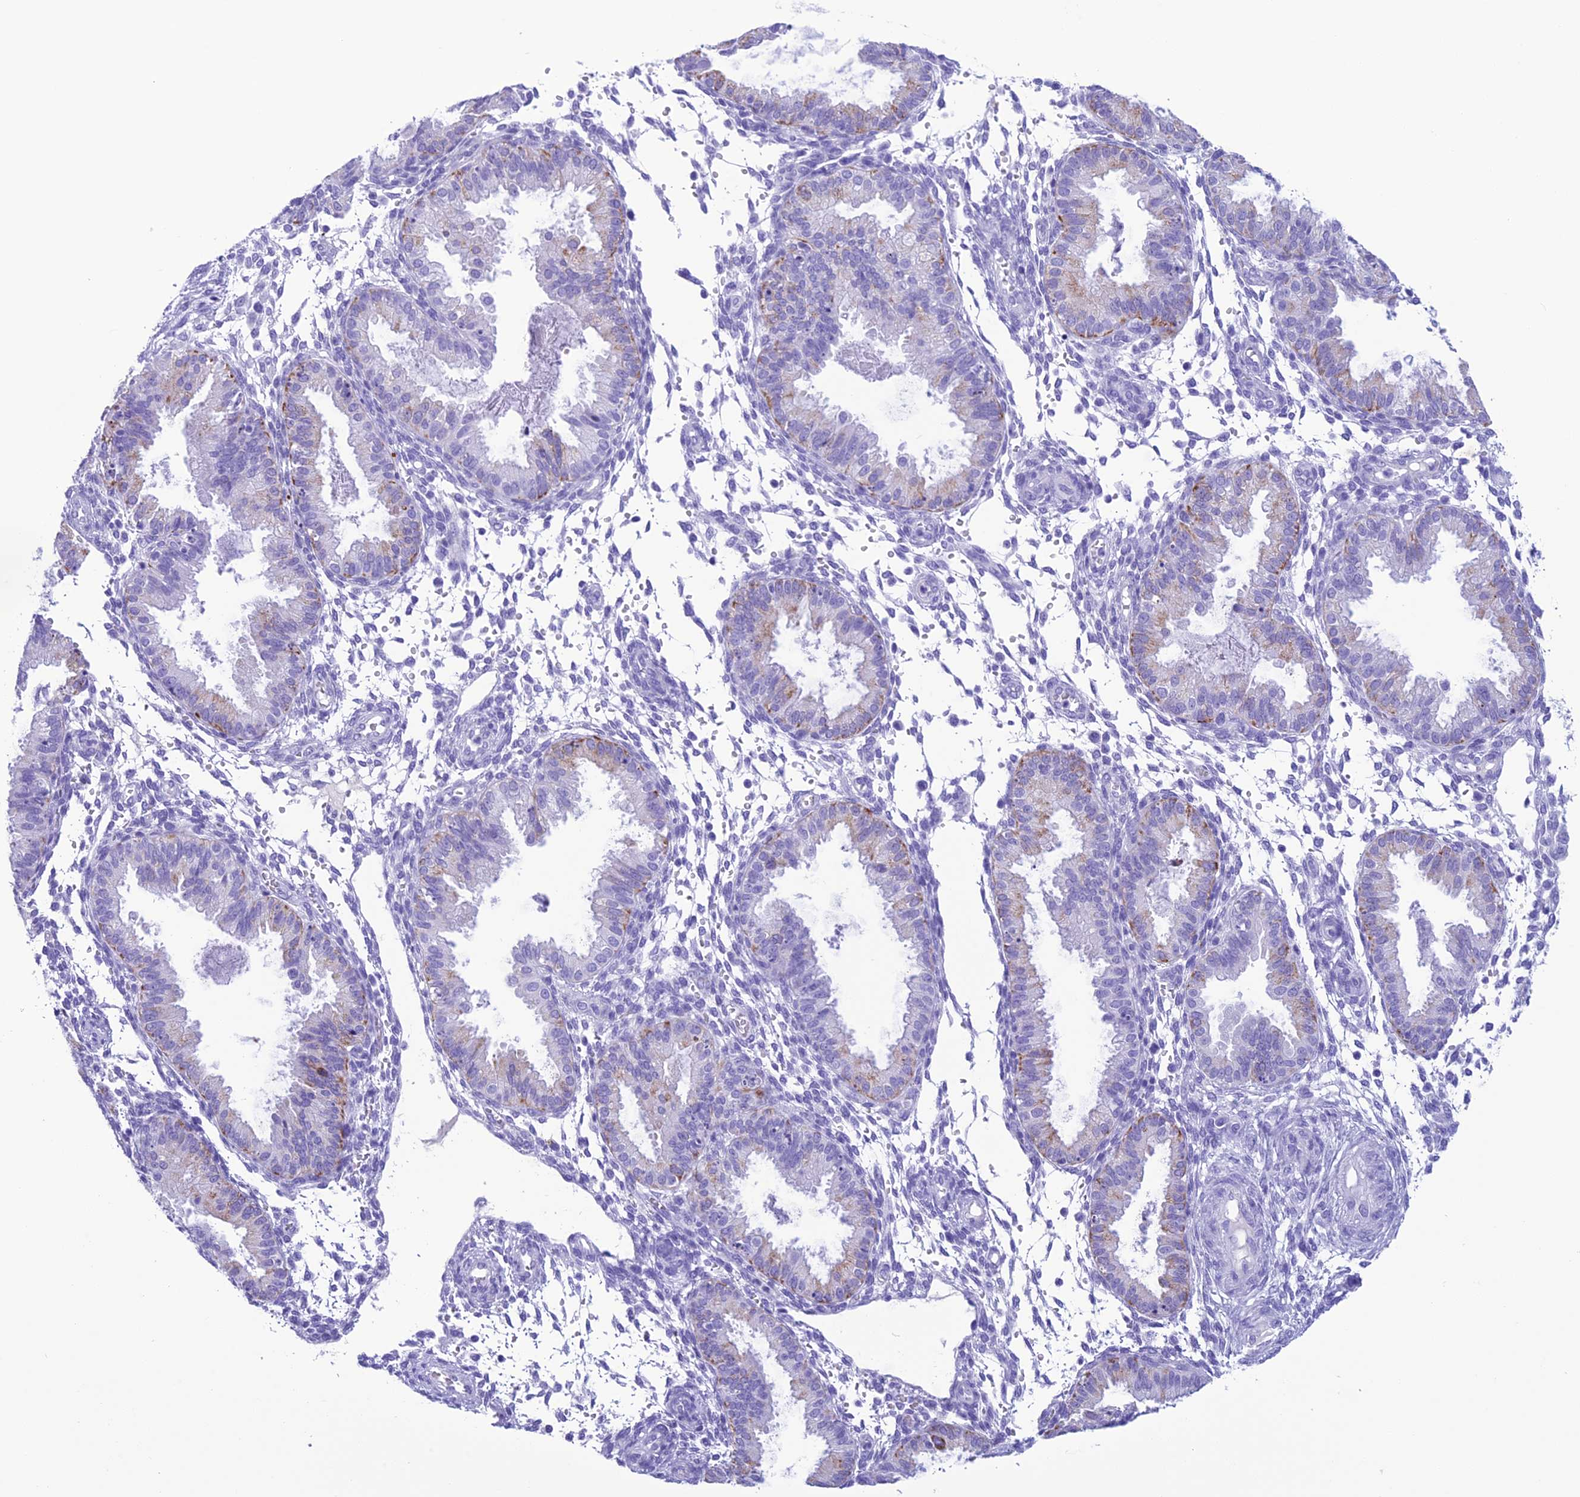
{"staining": {"intensity": "negative", "quantity": "none", "location": "none"}, "tissue": "endometrium", "cell_type": "Cells in endometrial stroma", "image_type": "normal", "snomed": [{"axis": "morphology", "description": "Normal tissue, NOS"}, {"axis": "topography", "description": "Endometrium"}], "caption": "IHC image of unremarkable human endometrium stained for a protein (brown), which reveals no staining in cells in endometrial stroma. (DAB immunohistochemistry with hematoxylin counter stain).", "gene": "TRAM1L1", "patient": {"sex": "female", "age": 33}}